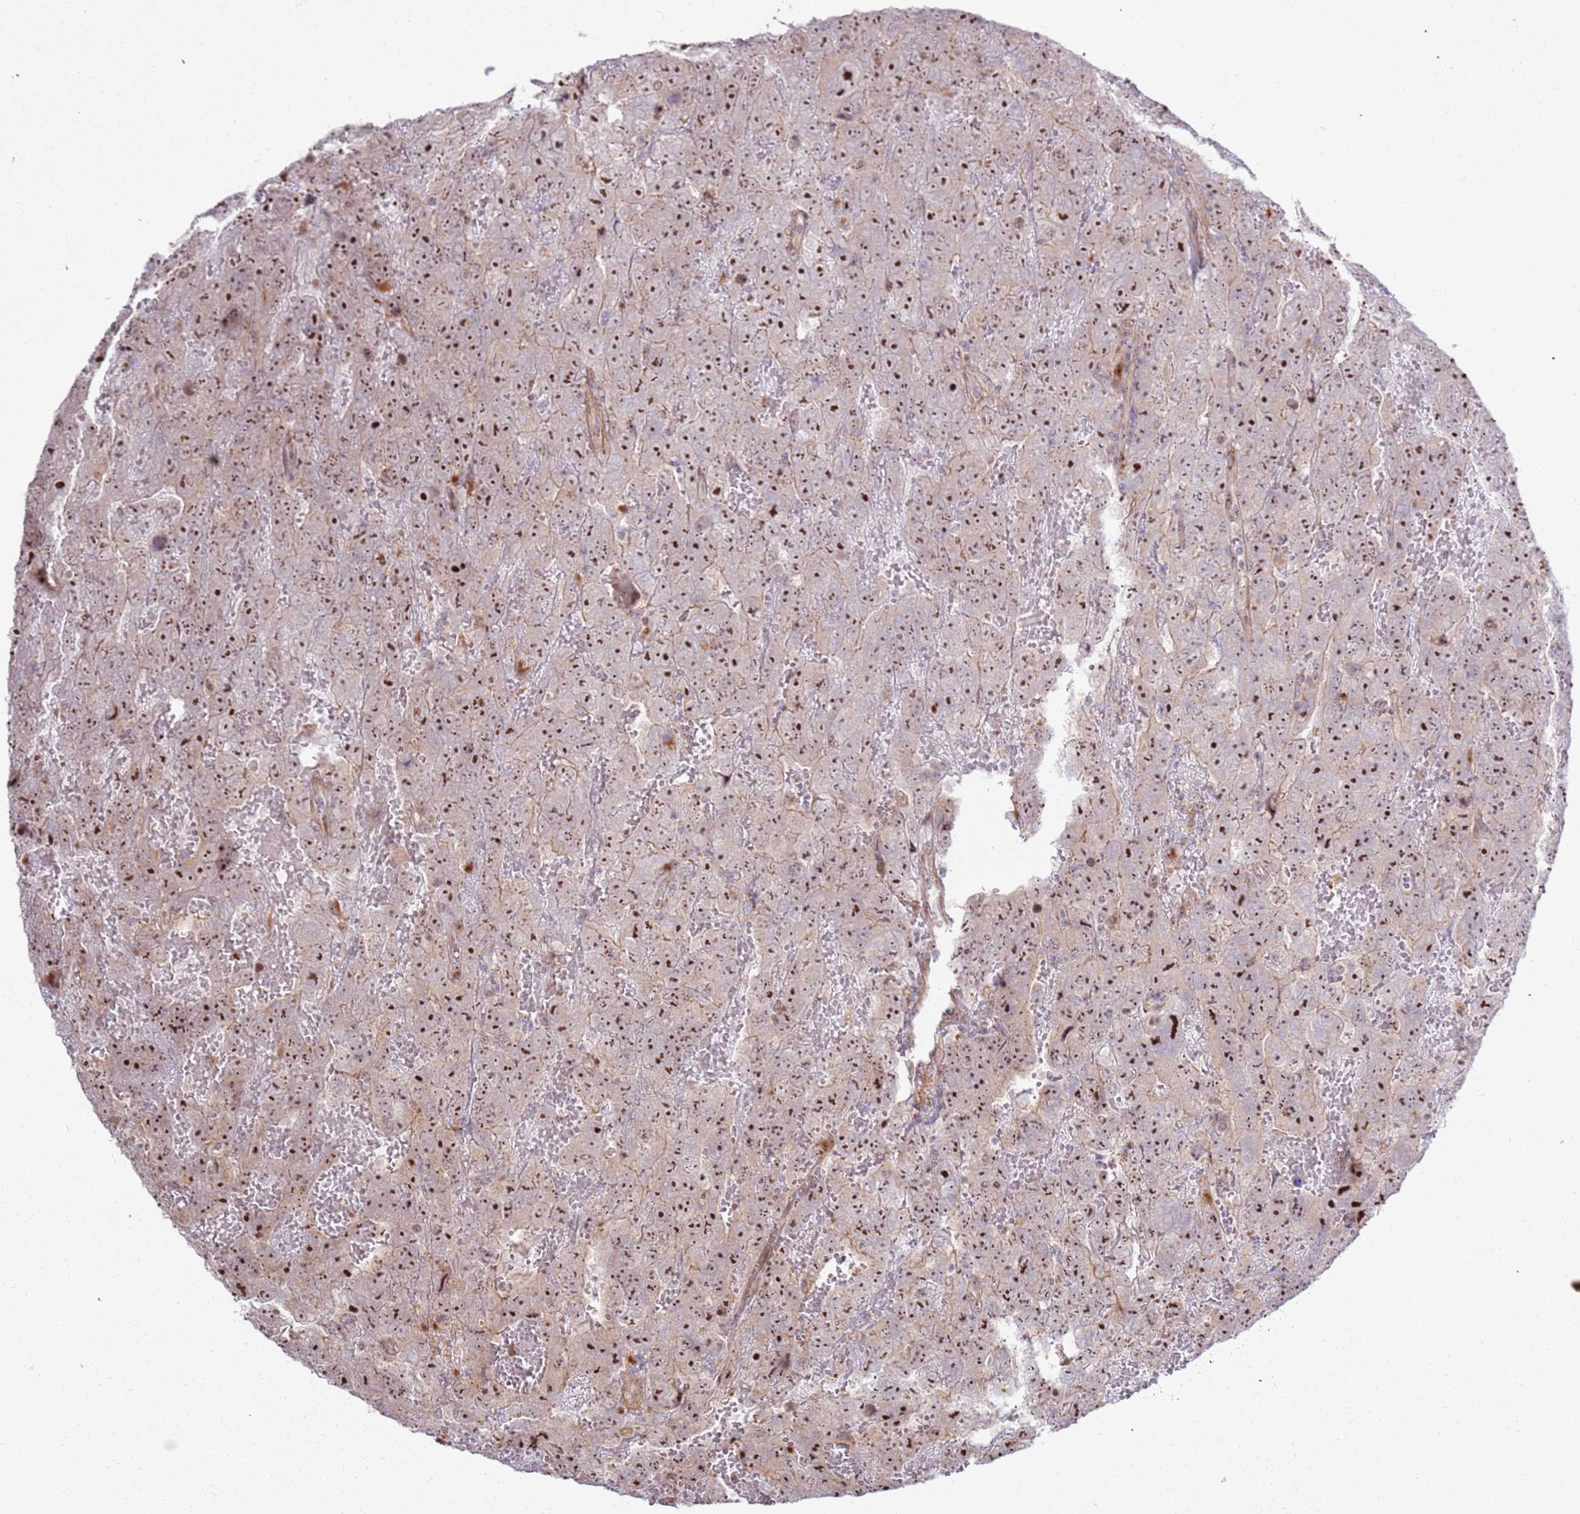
{"staining": {"intensity": "moderate", "quantity": ">75%", "location": "nuclear"}, "tissue": "testis cancer", "cell_type": "Tumor cells", "image_type": "cancer", "snomed": [{"axis": "morphology", "description": "Carcinoma, Embryonal, NOS"}, {"axis": "topography", "description": "Testis"}], "caption": "Embryonal carcinoma (testis) tissue shows moderate nuclear staining in approximately >75% of tumor cells", "gene": "CNPY1", "patient": {"sex": "male", "age": 45}}